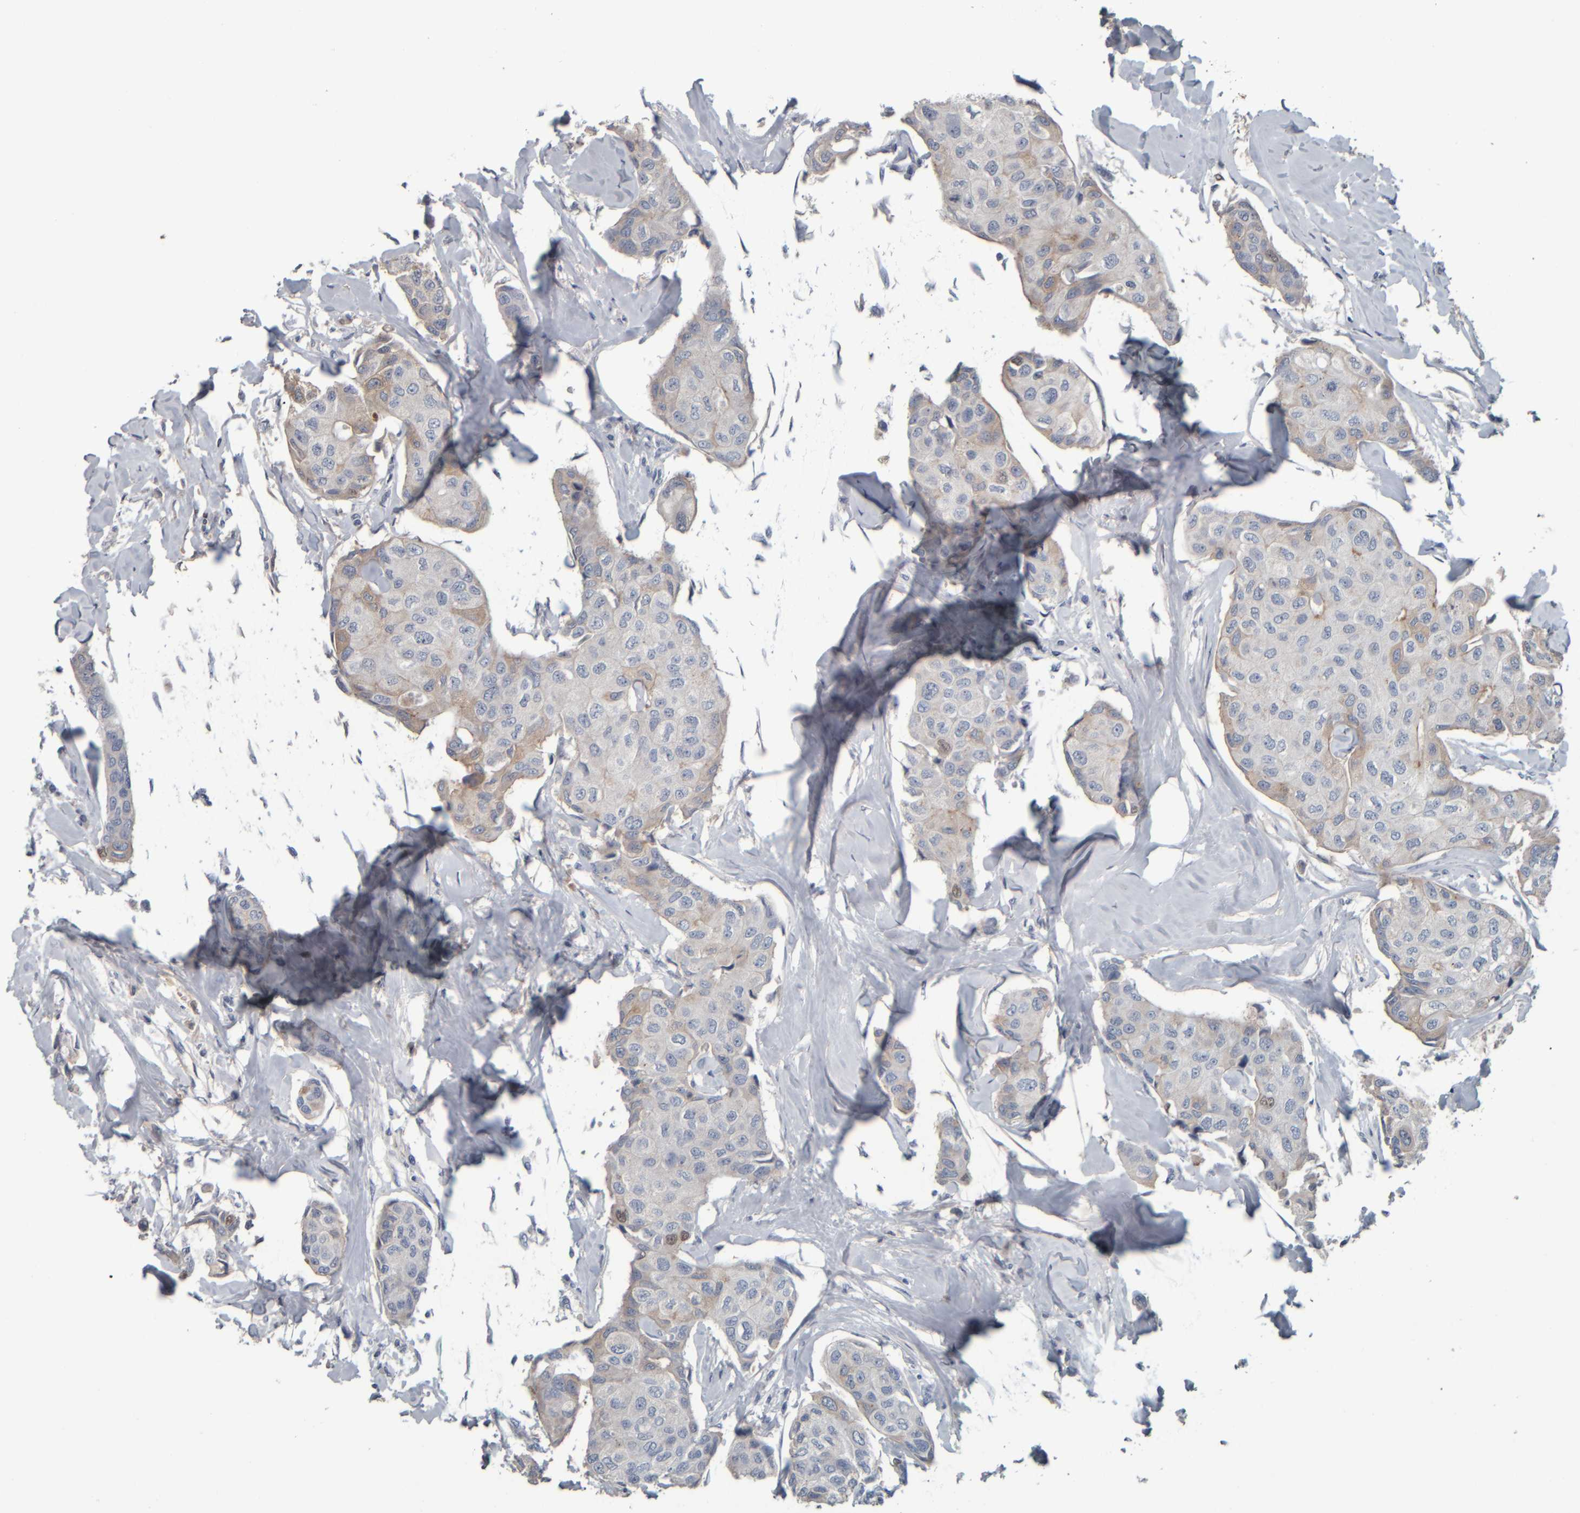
{"staining": {"intensity": "weak", "quantity": "<25%", "location": "cytoplasmic/membranous"}, "tissue": "breast cancer", "cell_type": "Tumor cells", "image_type": "cancer", "snomed": [{"axis": "morphology", "description": "Duct carcinoma"}, {"axis": "topography", "description": "Breast"}], "caption": "This is a photomicrograph of immunohistochemistry (IHC) staining of breast cancer, which shows no positivity in tumor cells.", "gene": "CAVIN4", "patient": {"sex": "female", "age": 80}}